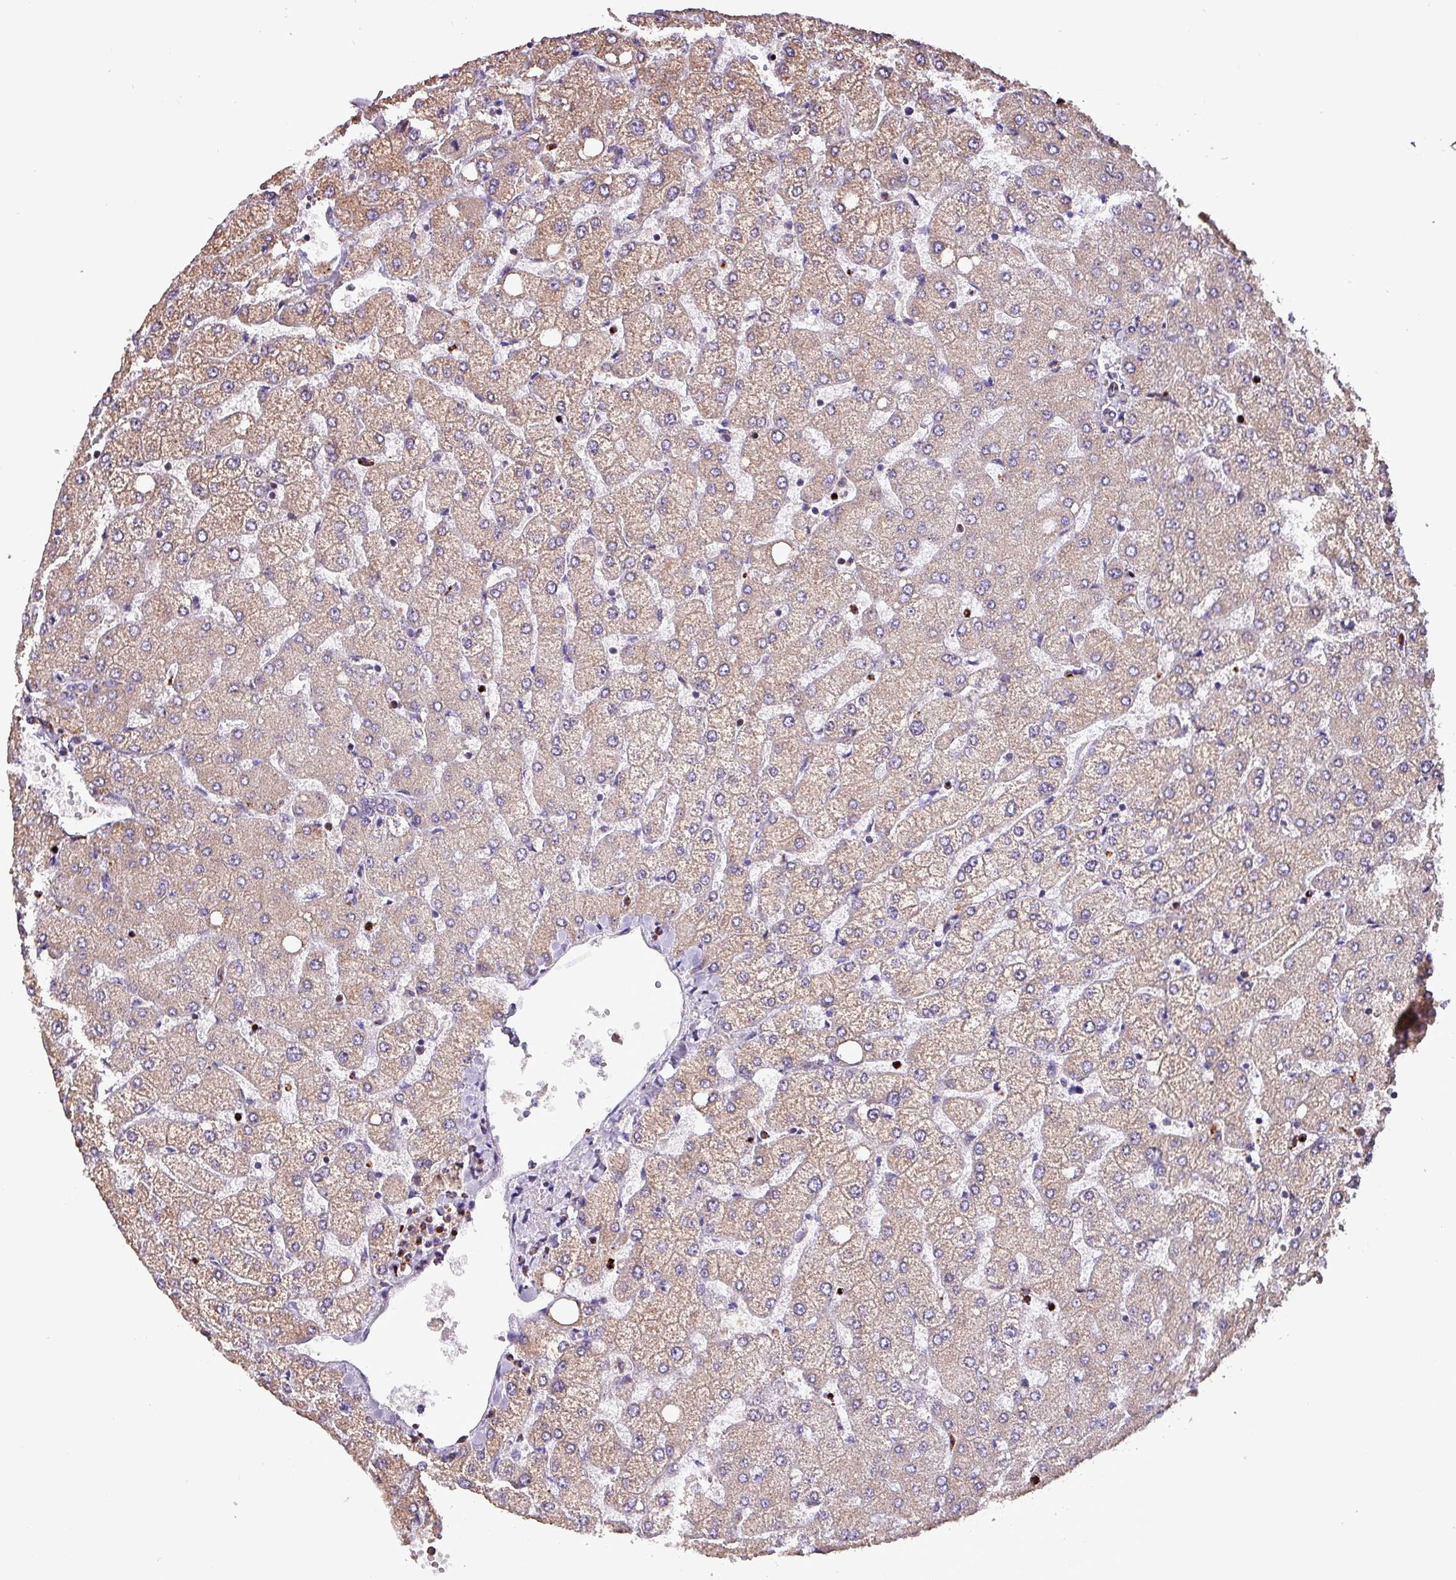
{"staining": {"intensity": "weak", "quantity": "<25%", "location": "cytoplasmic/membranous"}, "tissue": "liver", "cell_type": "Cholangiocytes", "image_type": "normal", "snomed": [{"axis": "morphology", "description": "Normal tissue, NOS"}, {"axis": "topography", "description": "Liver"}], "caption": "Protein analysis of benign liver exhibits no significant expression in cholangiocytes.", "gene": "SCIN", "patient": {"sex": "female", "age": 54}}